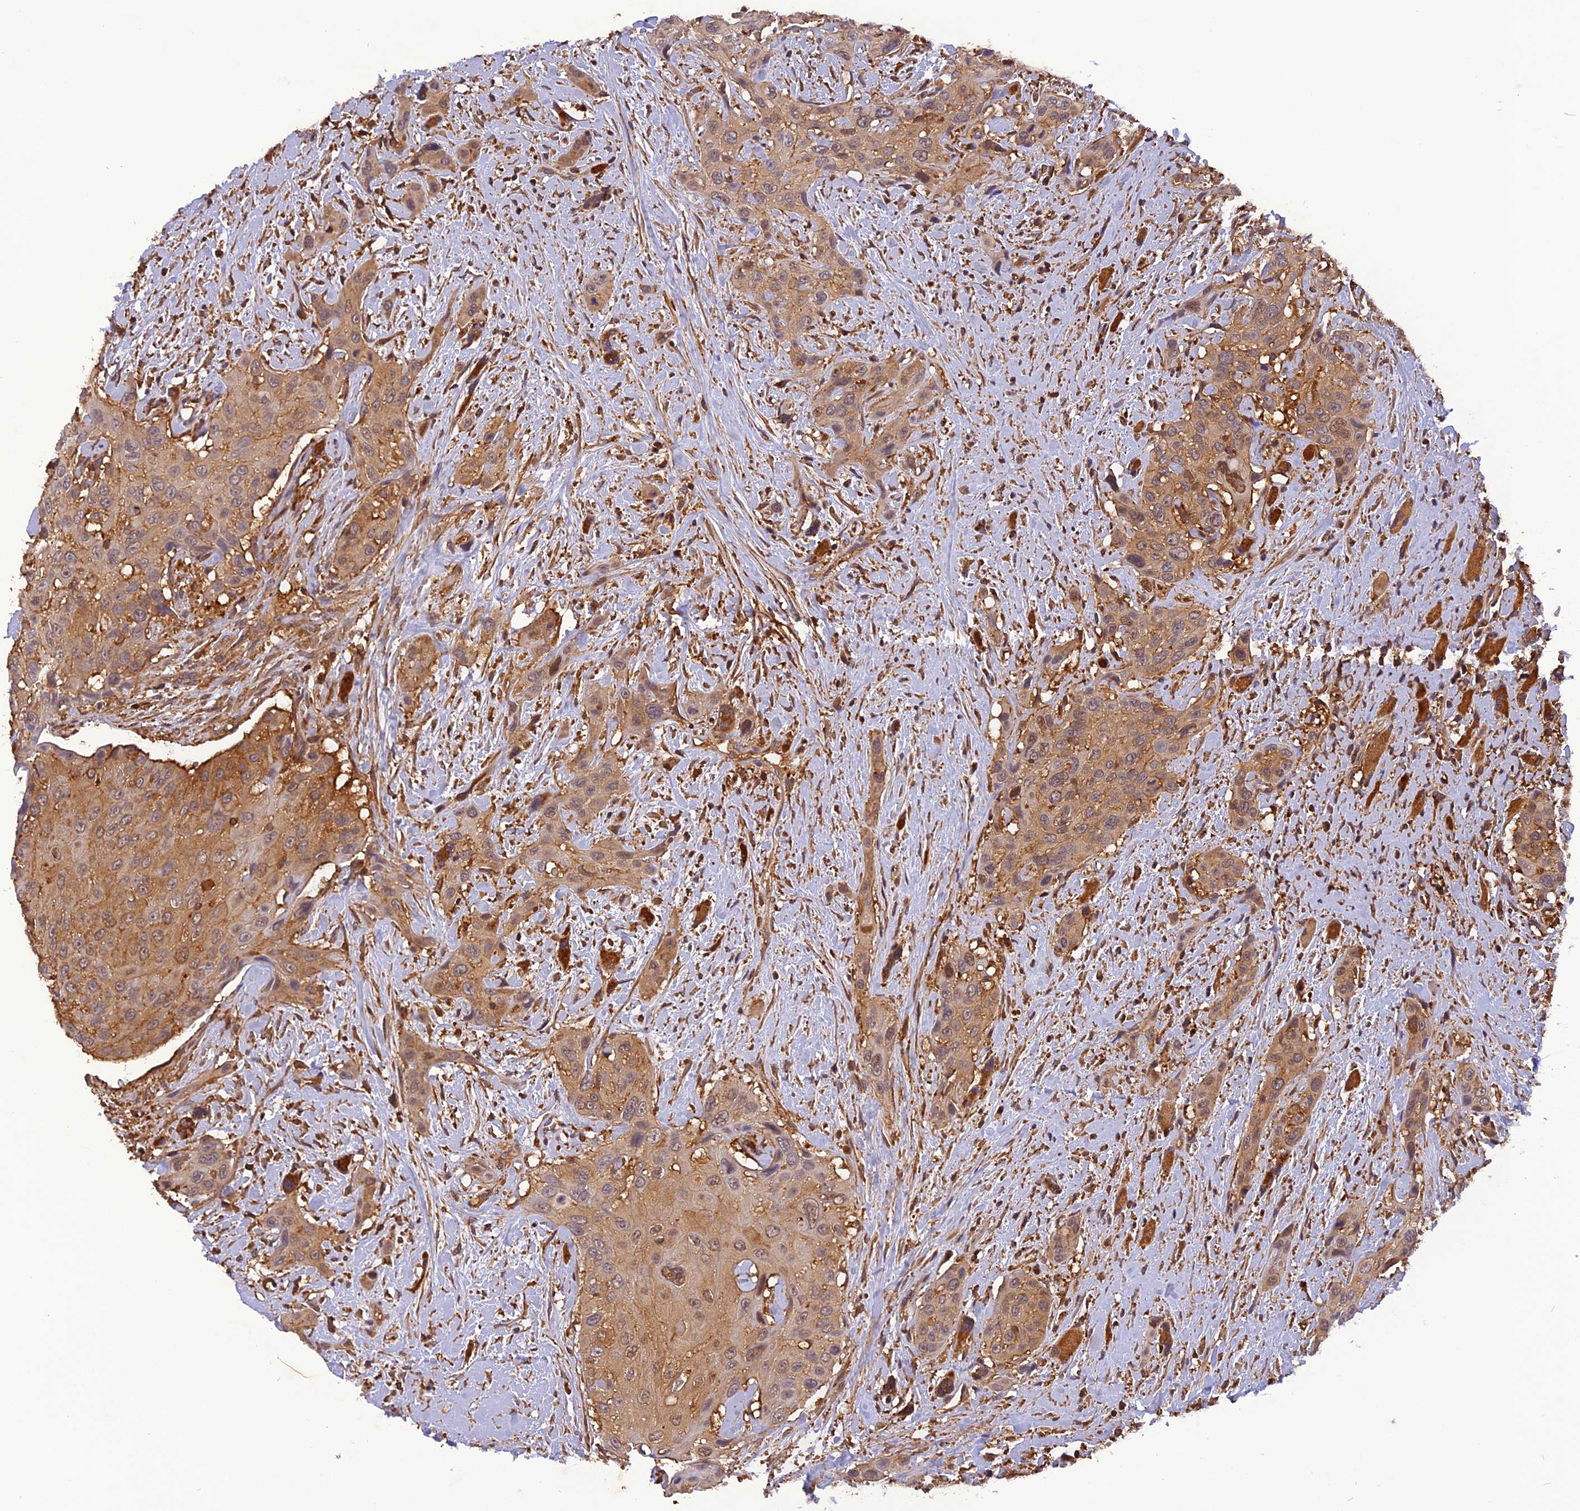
{"staining": {"intensity": "moderate", "quantity": ">75%", "location": "cytoplasmic/membranous"}, "tissue": "head and neck cancer", "cell_type": "Tumor cells", "image_type": "cancer", "snomed": [{"axis": "morphology", "description": "Squamous cell carcinoma, NOS"}, {"axis": "topography", "description": "Head-Neck"}], "caption": "Head and neck cancer (squamous cell carcinoma) tissue reveals moderate cytoplasmic/membranous positivity in approximately >75% of tumor cells, visualized by immunohistochemistry.", "gene": "STOML1", "patient": {"sex": "male", "age": 81}}